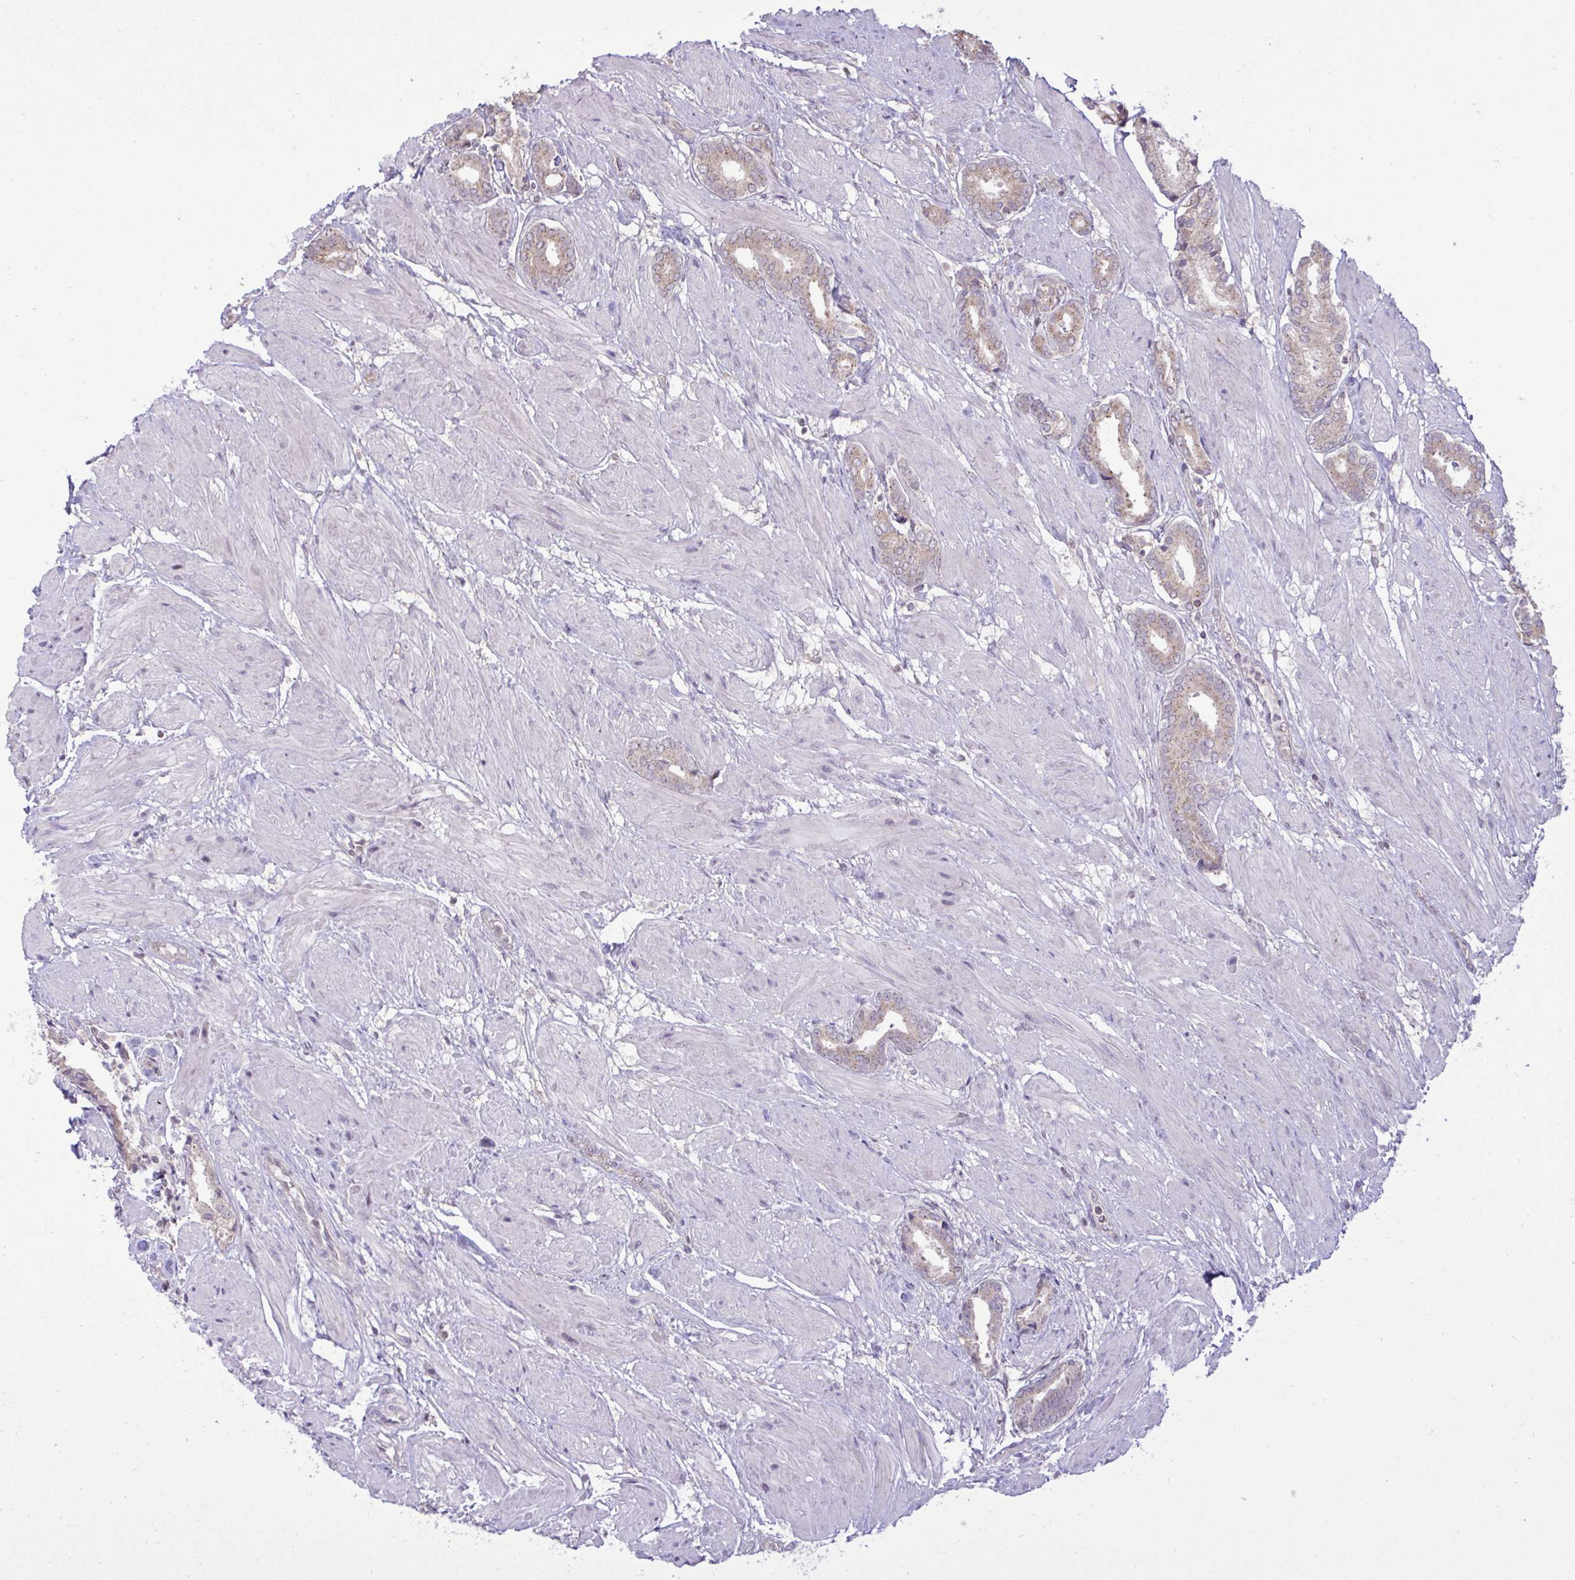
{"staining": {"intensity": "weak", "quantity": "25%-75%", "location": "cytoplasmic/membranous"}, "tissue": "prostate cancer", "cell_type": "Tumor cells", "image_type": "cancer", "snomed": [{"axis": "morphology", "description": "Adenocarcinoma, High grade"}, {"axis": "topography", "description": "Prostate"}], "caption": "Immunohistochemical staining of high-grade adenocarcinoma (prostate) displays low levels of weak cytoplasmic/membranous protein staining in approximately 25%-75% of tumor cells. (DAB (3,3'-diaminobenzidine) = brown stain, brightfield microscopy at high magnification).", "gene": "CYP20A1", "patient": {"sex": "male", "age": 56}}